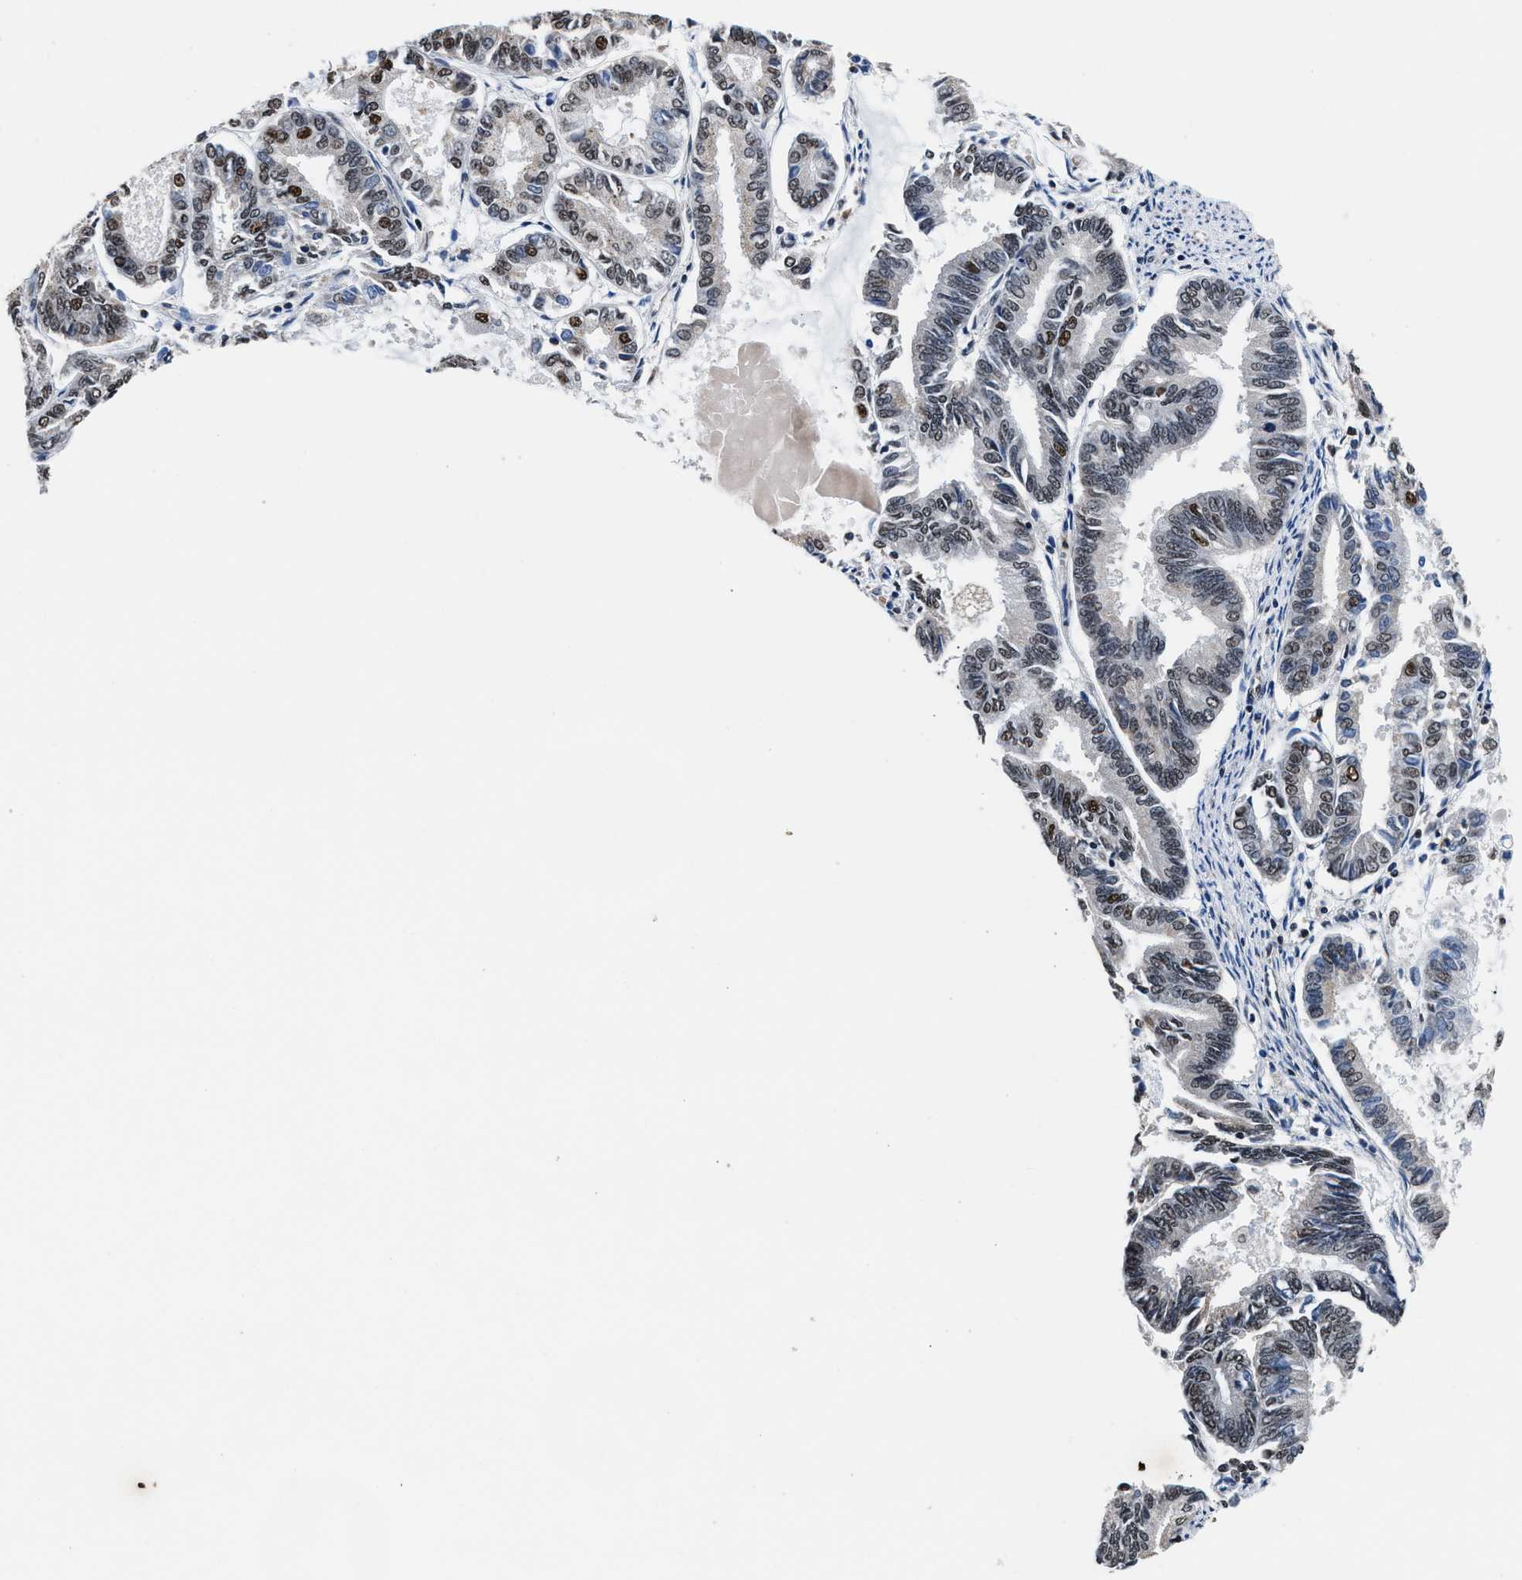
{"staining": {"intensity": "moderate", "quantity": "<25%", "location": "nuclear"}, "tissue": "endometrial cancer", "cell_type": "Tumor cells", "image_type": "cancer", "snomed": [{"axis": "morphology", "description": "Adenocarcinoma, NOS"}, {"axis": "topography", "description": "Endometrium"}], "caption": "Approximately <25% of tumor cells in human endometrial cancer (adenocarcinoma) reveal moderate nuclear protein positivity as visualized by brown immunohistochemical staining.", "gene": "USP16", "patient": {"sex": "female", "age": 86}}